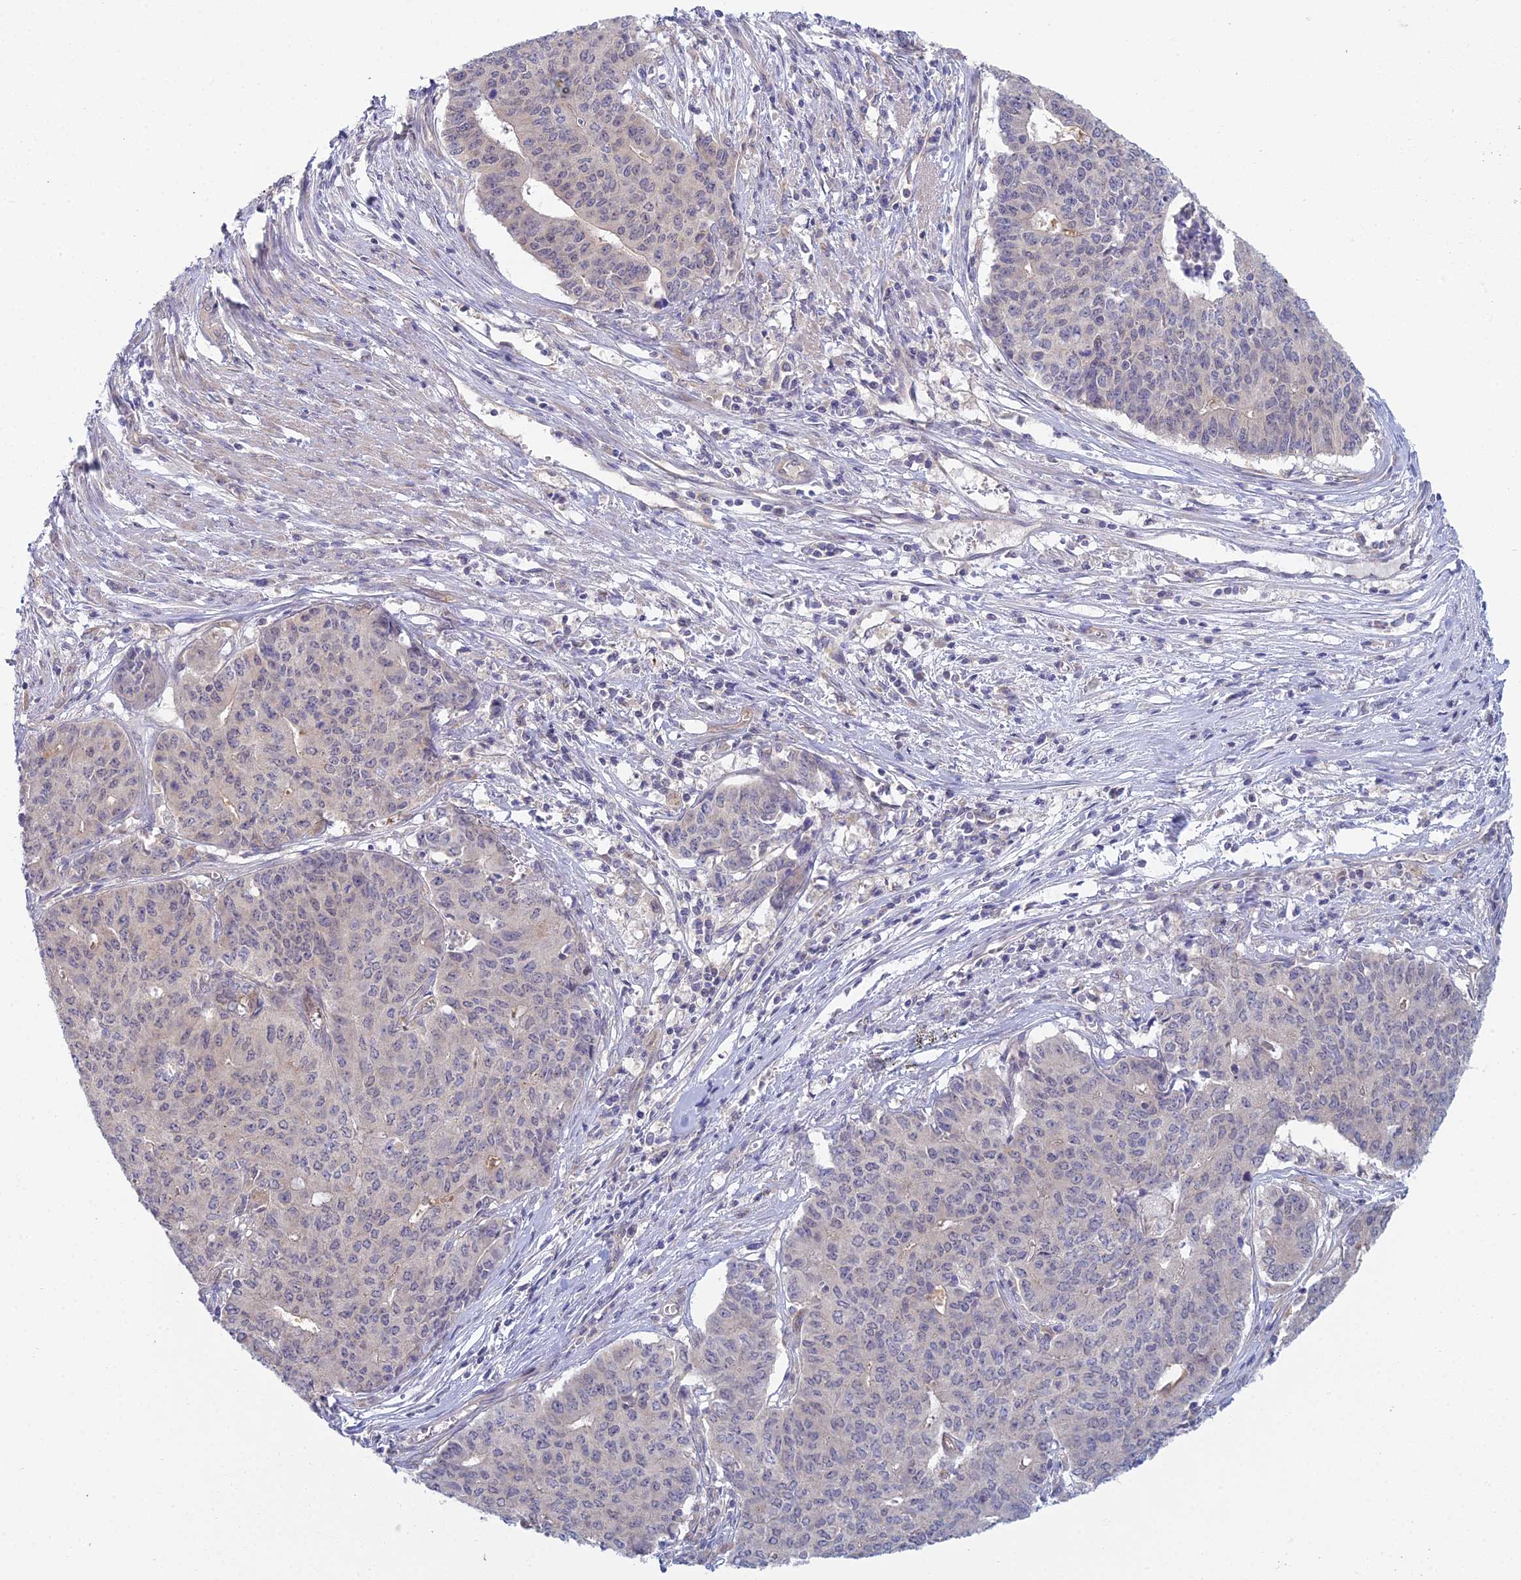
{"staining": {"intensity": "negative", "quantity": "none", "location": "none"}, "tissue": "endometrial cancer", "cell_type": "Tumor cells", "image_type": "cancer", "snomed": [{"axis": "morphology", "description": "Adenocarcinoma, NOS"}, {"axis": "topography", "description": "Endometrium"}], "caption": "A histopathology image of human endometrial adenocarcinoma is negative for staining in tumor cells.", "gene": "METTL26", "patient": {"sex": "female", "age": 59}}